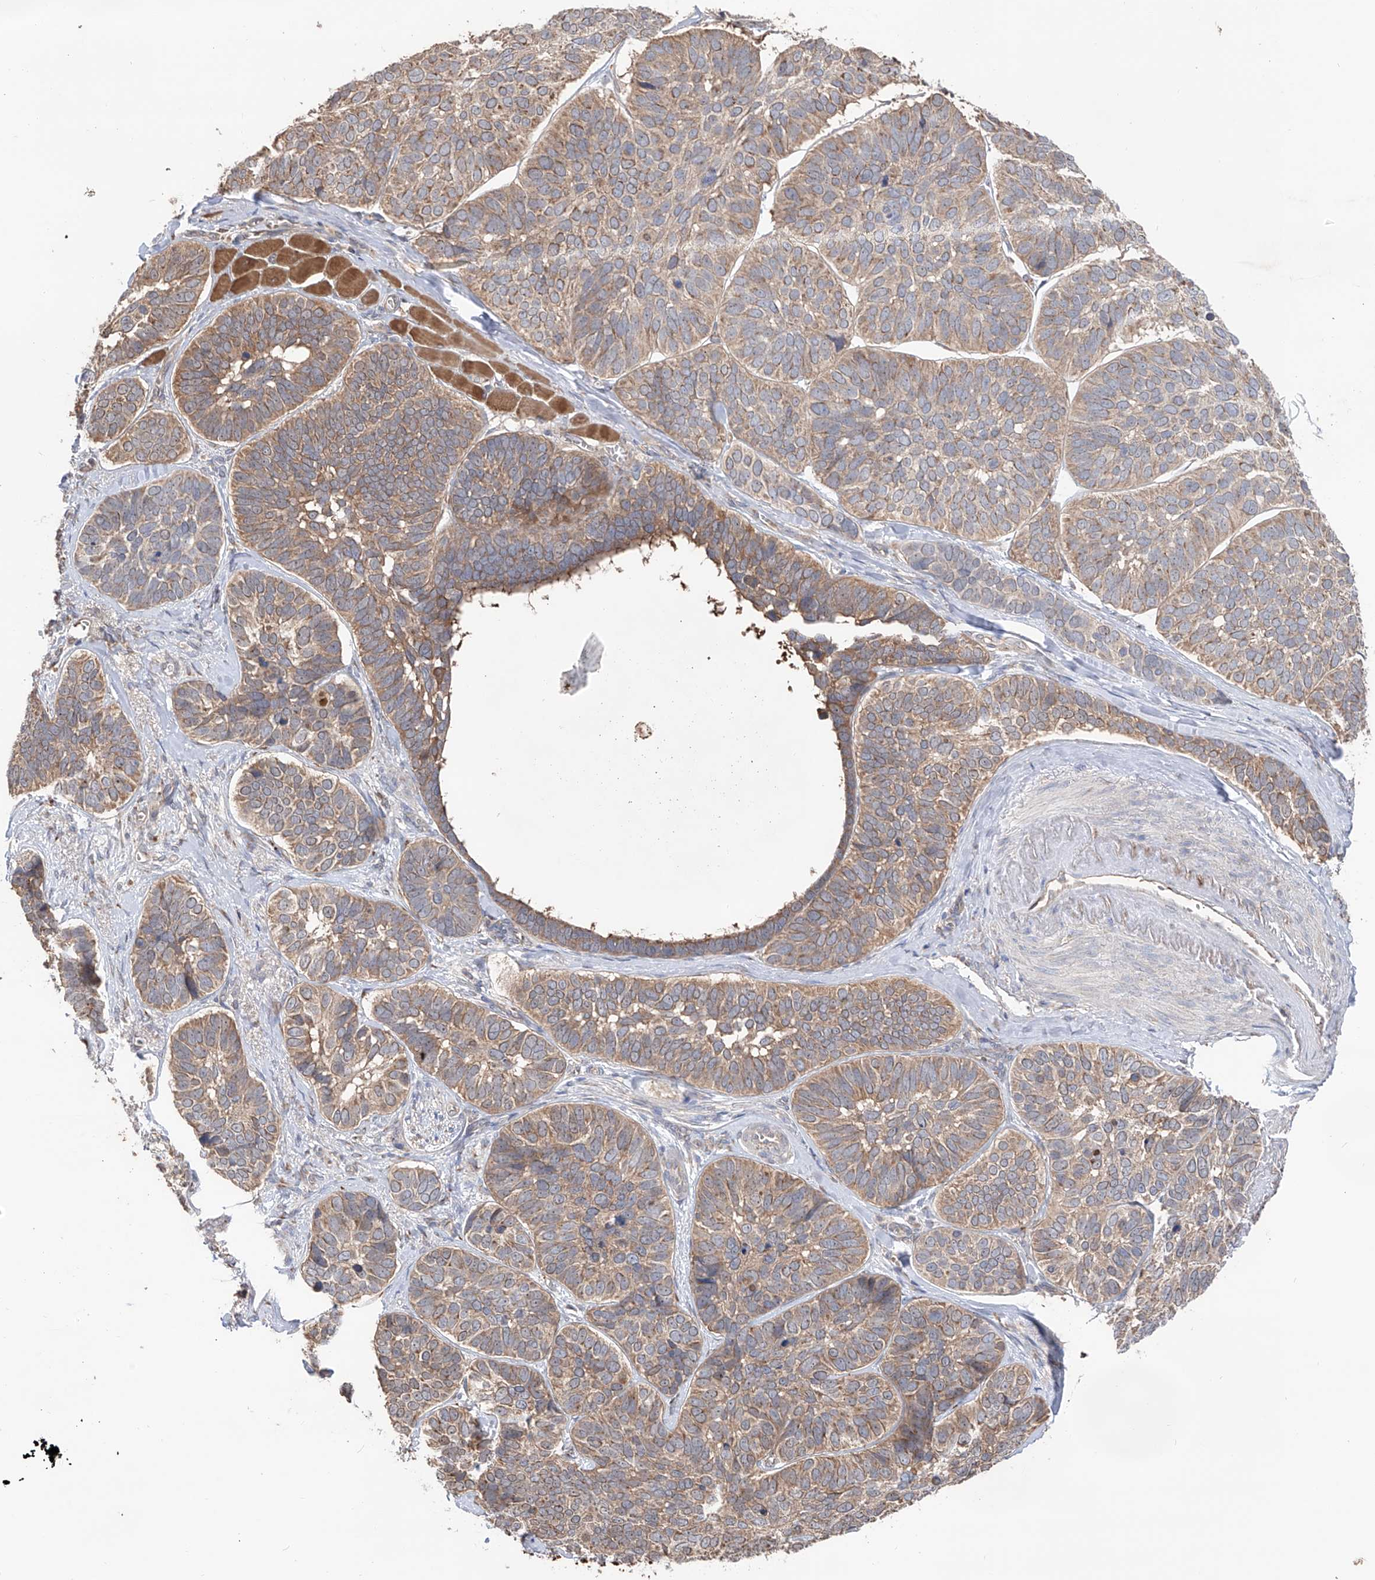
{"staining": {"intensity": "moderate", "quantity": "<25%", "location": "cytoplasmic/membranous"}, "tissue": "skin cancer", "cell_type": "Tumor cells", "image_type": "cancer", "snomed": [{"axis": "morphology", "description": "Basal cell carcinoma"}, {"axis": "topography", "description": "Skin"}], "caption": "The immunohistochemical stain shows moderate cytoplasmic/membranous staining in tumor cells of skin cancer tissue. The staining was performed using DAB, with brown indicating positive protein expression. Nuclei are stained blue with hematoxylin.", "gene": "EDN1", "patient": {"sex": "male", "age": 62}}